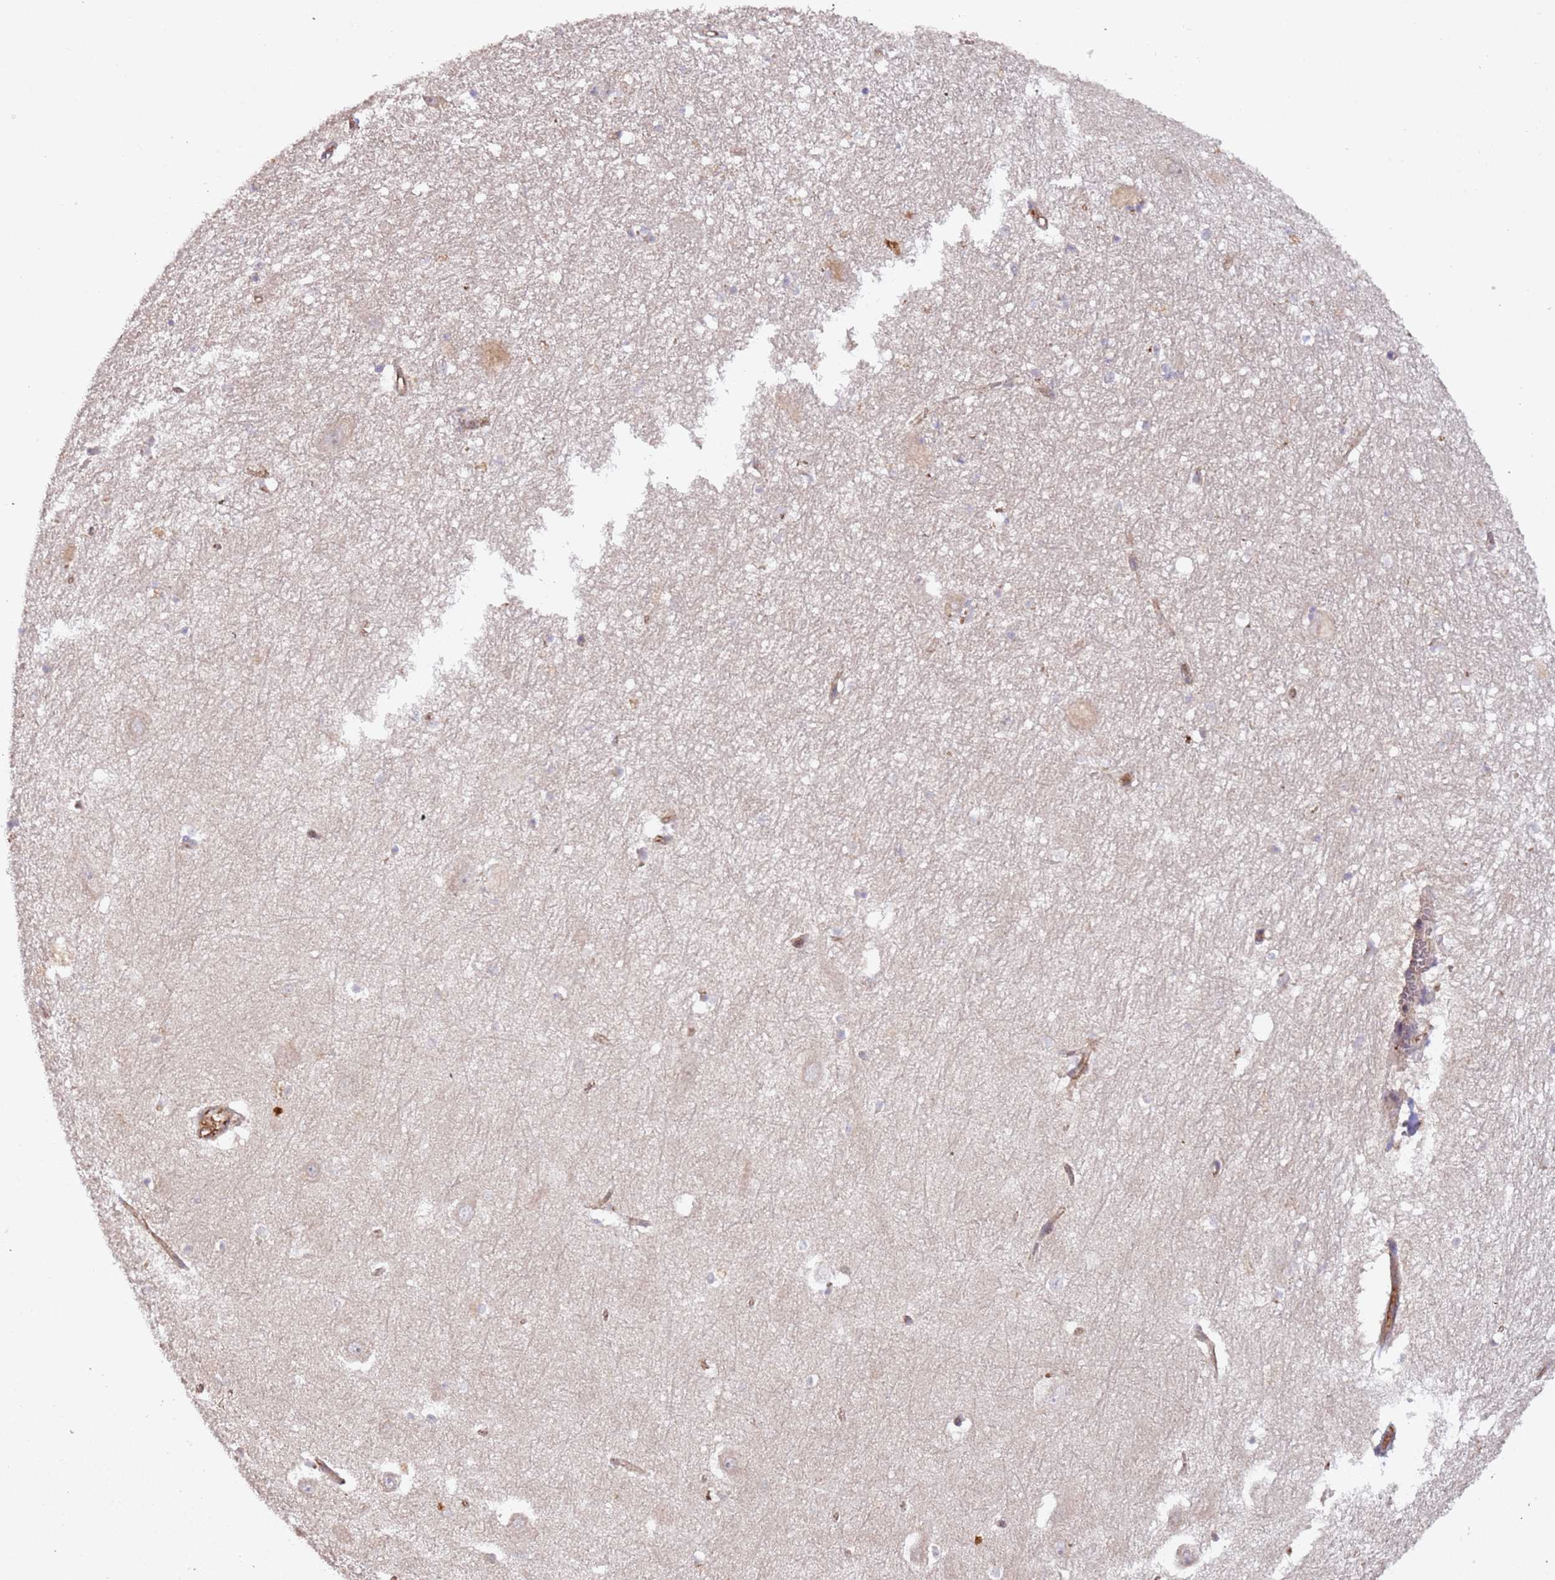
{"staining": {"intensity": "negative", "quantity": "none", "location": "none"}, "tissue": "hippocampus", "cell_type": "Glial cells", "image_type": "normal", "snomed": [{"axis": "morphology", "description": "Normal tissue, NOS"}, {"axis": "topography", "description": "Hippocampus"}], "caption": "Immunohistochemical staining of normal hippocampus demonstrates no significant positivity in glial cells.", "gene": "KANSL1L", "patient": {"sex": "female", "age": 64}}